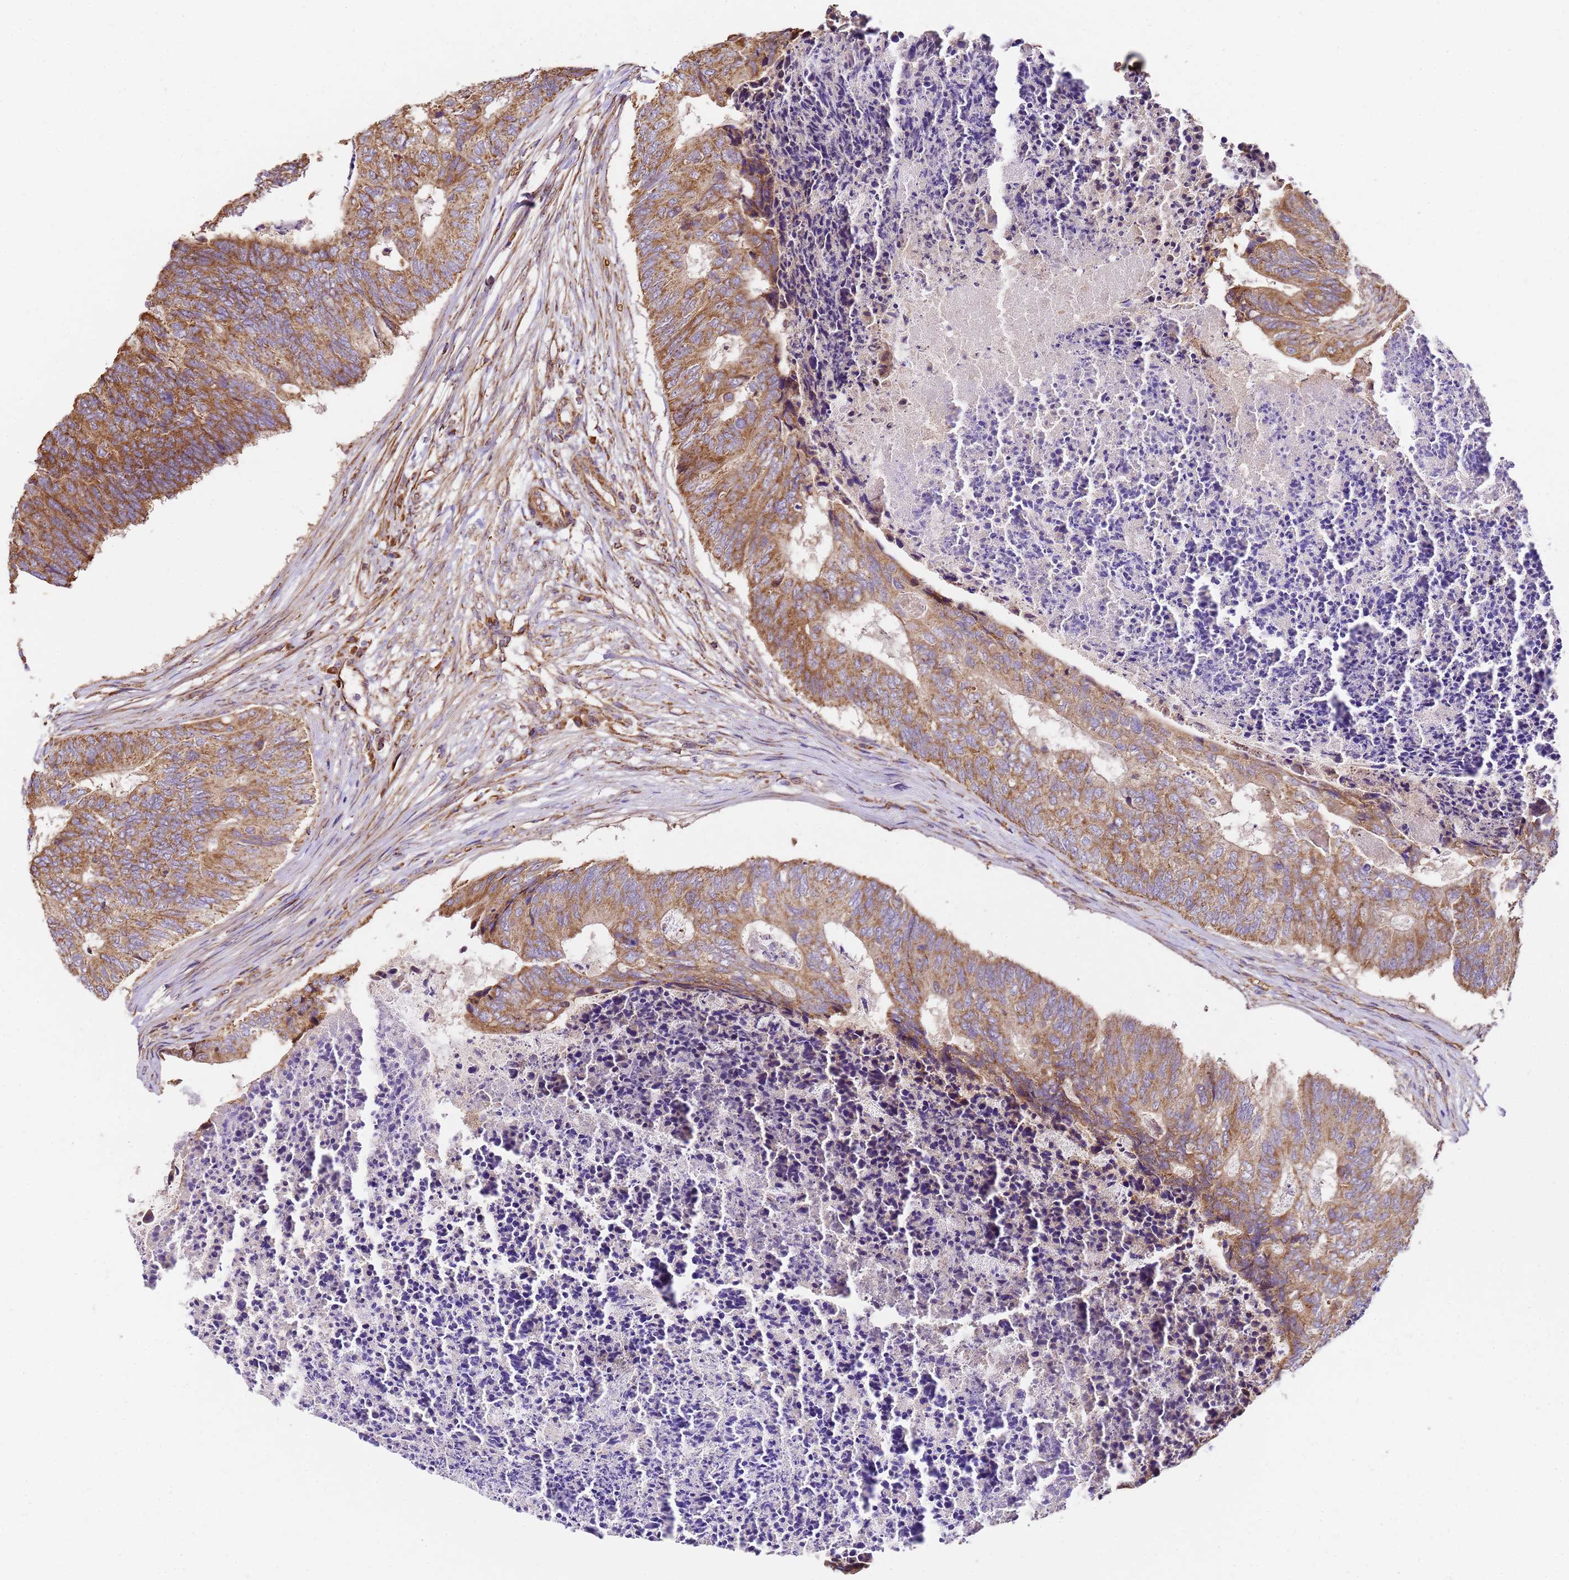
{"staining": {"intensity": "moderate", "quantity": ">75%", "location": "cytoplasmic/membranous"}, "tissue": "colorectal cancer", "cell_type": "Tumor cells", "image_type": "cancer", "snomed": [{"axis": "morphology", "description": "Adenocarcinoma, NOS"}, {"axis": "topography", "description": "Colon"}], "caption": "Immunohistochemistry photomicrograph of neoplastic tissue: colorectal cancer stained using immunohistochemistry demonstrates medium levels of moderate protein expression localized specifically in the cytoplasmic/membranous of tumor cells, appearing as a cytoplasmic/membranous brown color.", "gene": "LRRIQ1", "patient": {"sex": "female", "age": 67}}